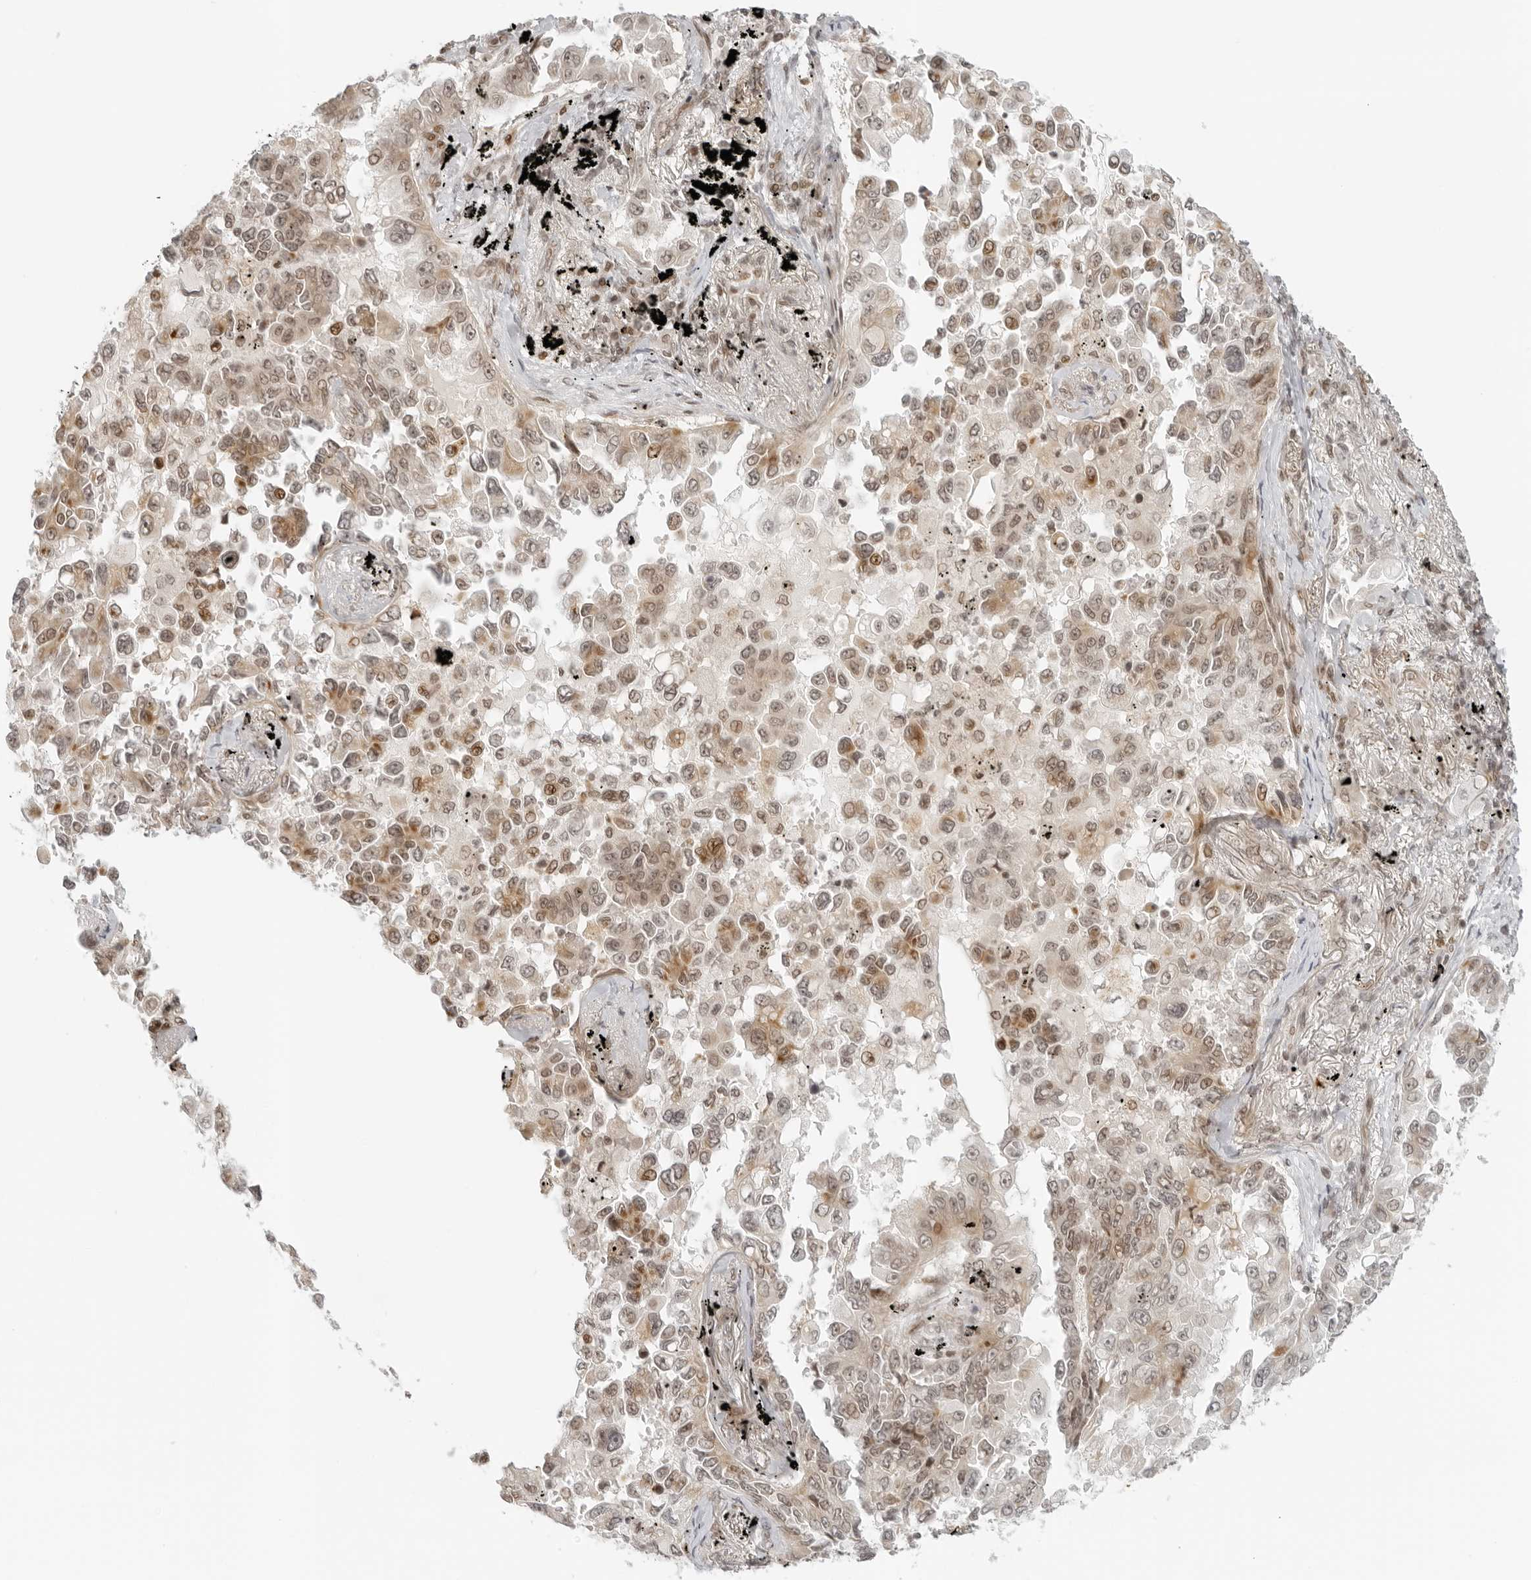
{"staining": {"intensity": "moderate", "quantity": ">75%", "location": "cytoplasmic/membranous,nuclear"}, "tissue": "lung cancer", "cell_type": "Tumor cells", "image_type": "cancer", "snomed": [{"axis": "morphology", "description": "Adenocarcinoma, NOS"}, {"axis": "topography", "description": "Lung"}], "caption": "Lung cancer (adenocarcinoma) stained for a protein exhibits moderate cytoplasmic/membranous and nuclear positivity in tumor cells.", "gene": "ZNF407", "patient": {"sex": "female", "age": 67}}